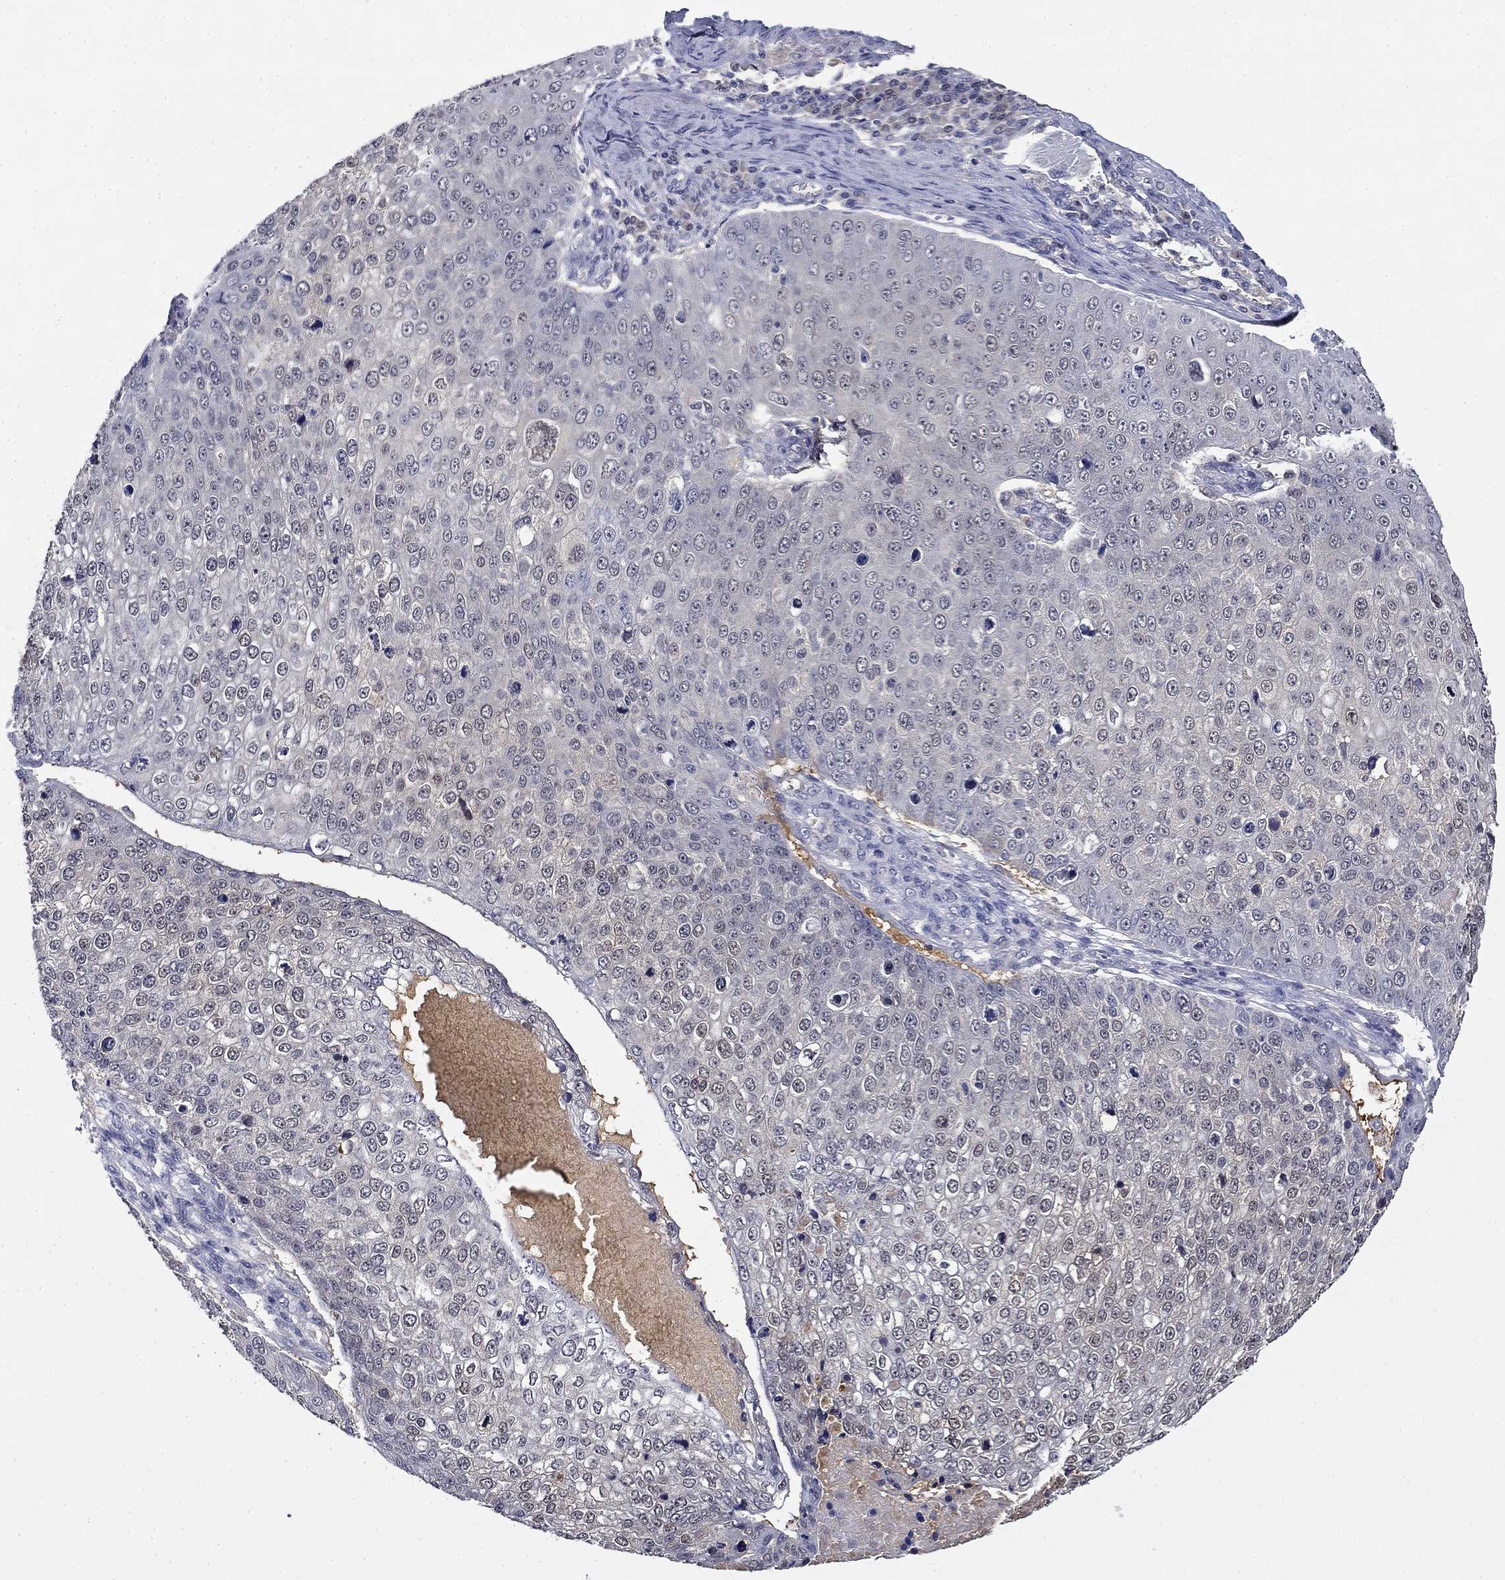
{"staining": {"intensity": "negative", "quantity": "none", "location": "none"}, "tissue": "skin cancer", "cell_type": "Tumor cells", "image_type": "cancer", "snomed": [{"axis": "morphology", "description": "Squamous cell carcinoma, NOS"}, {"axis": "topography", "description": "Skin"}], "caption": "Squamous cell carcinoma (skin) was stained to show a protein in brown. There is no significant positivity in tumor cells. (Stains: DAB (3,3'-diaminobenzidine) immunohistochemistry with hematoxylin counter stain, Microscopy: brightfield microscopy at high magnification).", "gene": "DDTL", "patient": {"sex": "male", "age": 71}}